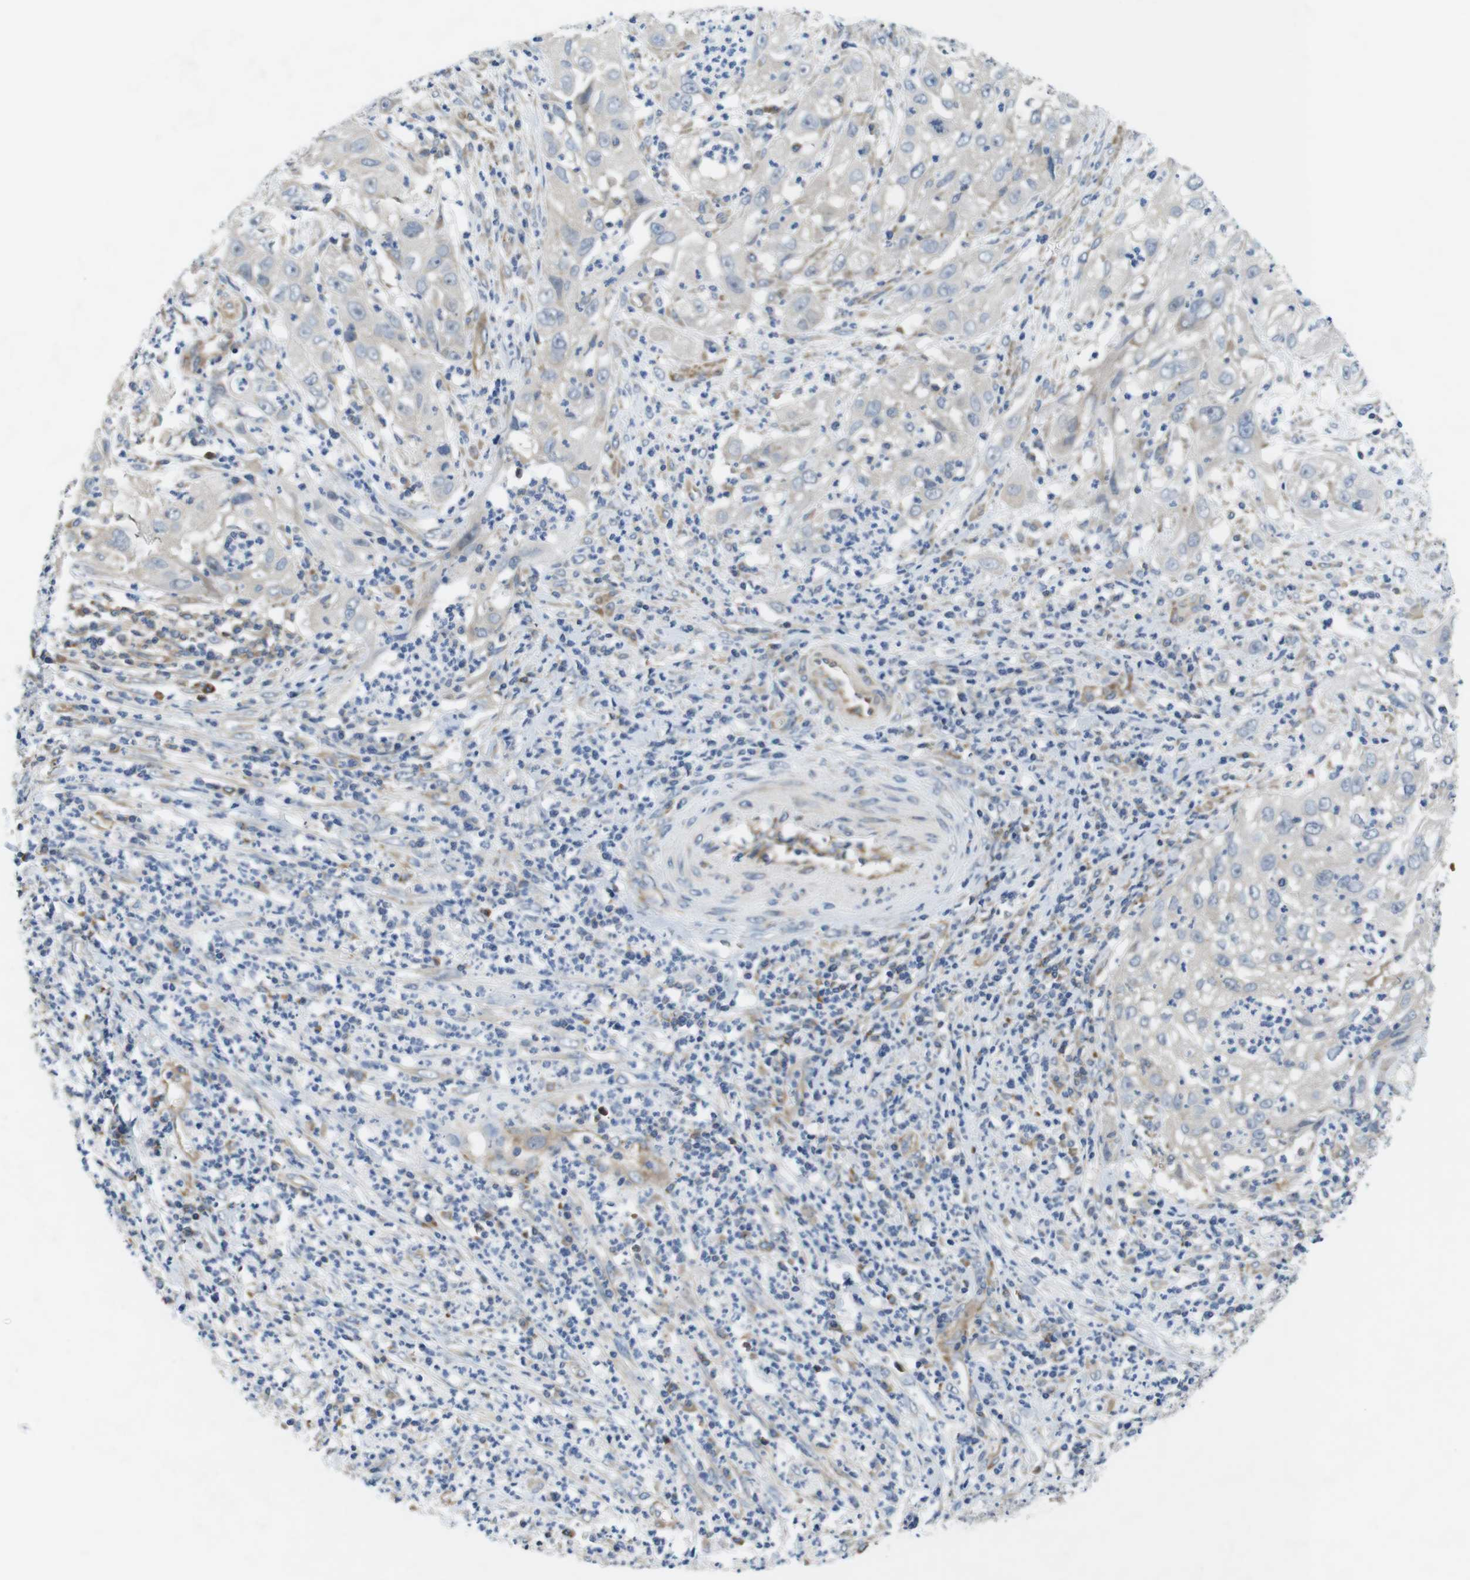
{"staining": {"intensity": "negative", "quantity": "none", "location": "none"}, "tissue": "cervical cancer", "cell_type": "Tumor cells", "image_type": "cancer", "snomed": [{"axis": "morphology", "description": "Squamous cell carcinoma, NOS"}, {"axis": "topography", "description": "Cervix"}], "caption": "There is no significant positivity in tumor cells of cervical cancer.", "gene": "DCLK1", "patient": {"sex": "female", "age": 32}}